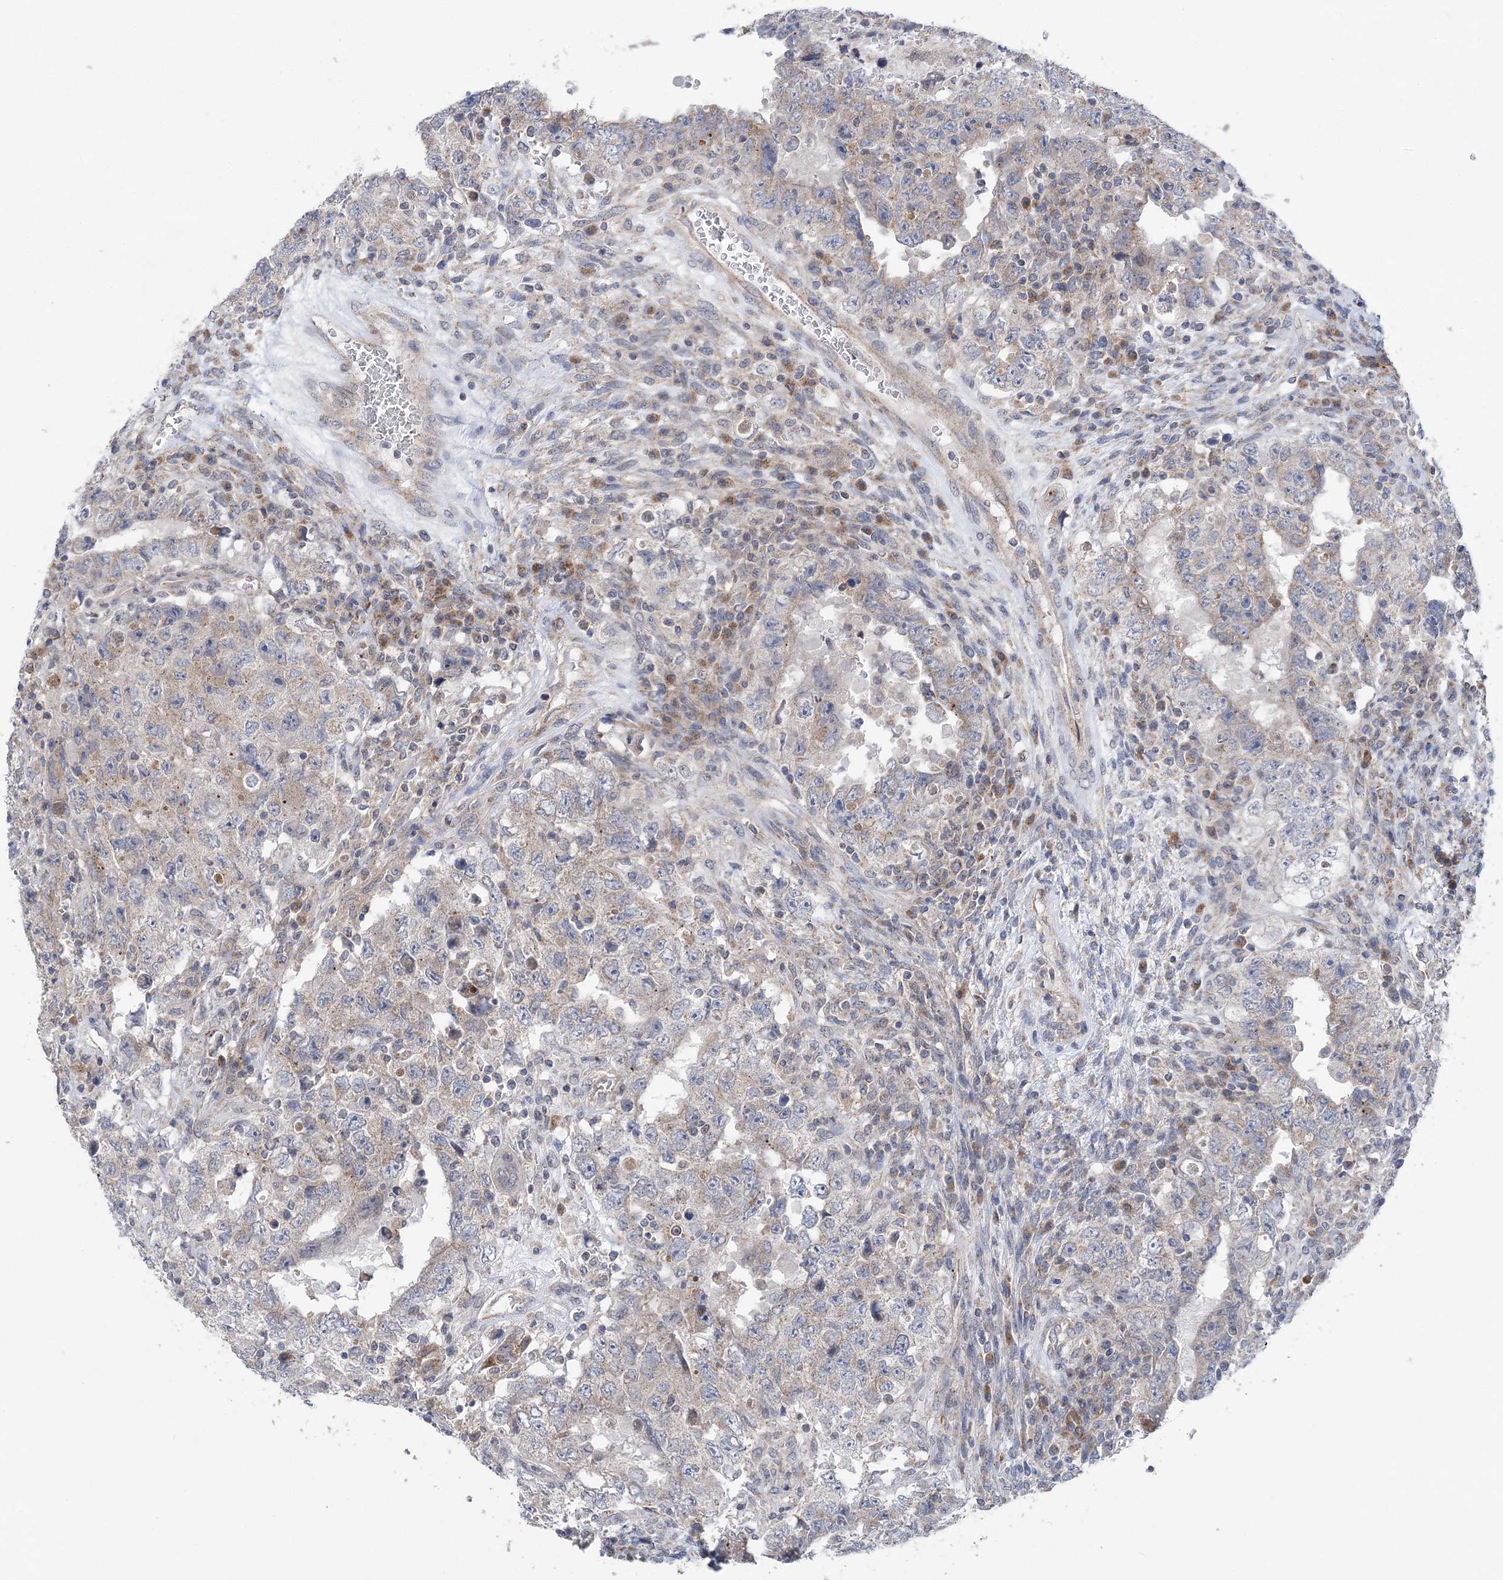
{"staining": {"intensity": "negative", "quantity": "none", "location": "none"}, "tissue": "testis cancer", "cell_type": "Tumor cells", "image_type": "cancer", "snomed": [{"axis": "morphology", "description": "Carcinoma, Embryonal, NOS"}, {"axis": "topography", "description": "Testis"}], "caption": "The histopathology image demonstrates no significant expression in tumor cells of testis cancer (embryonal carcinoma).", "gene": "COPE", "patient": {"sex": "male", "age": 26}}